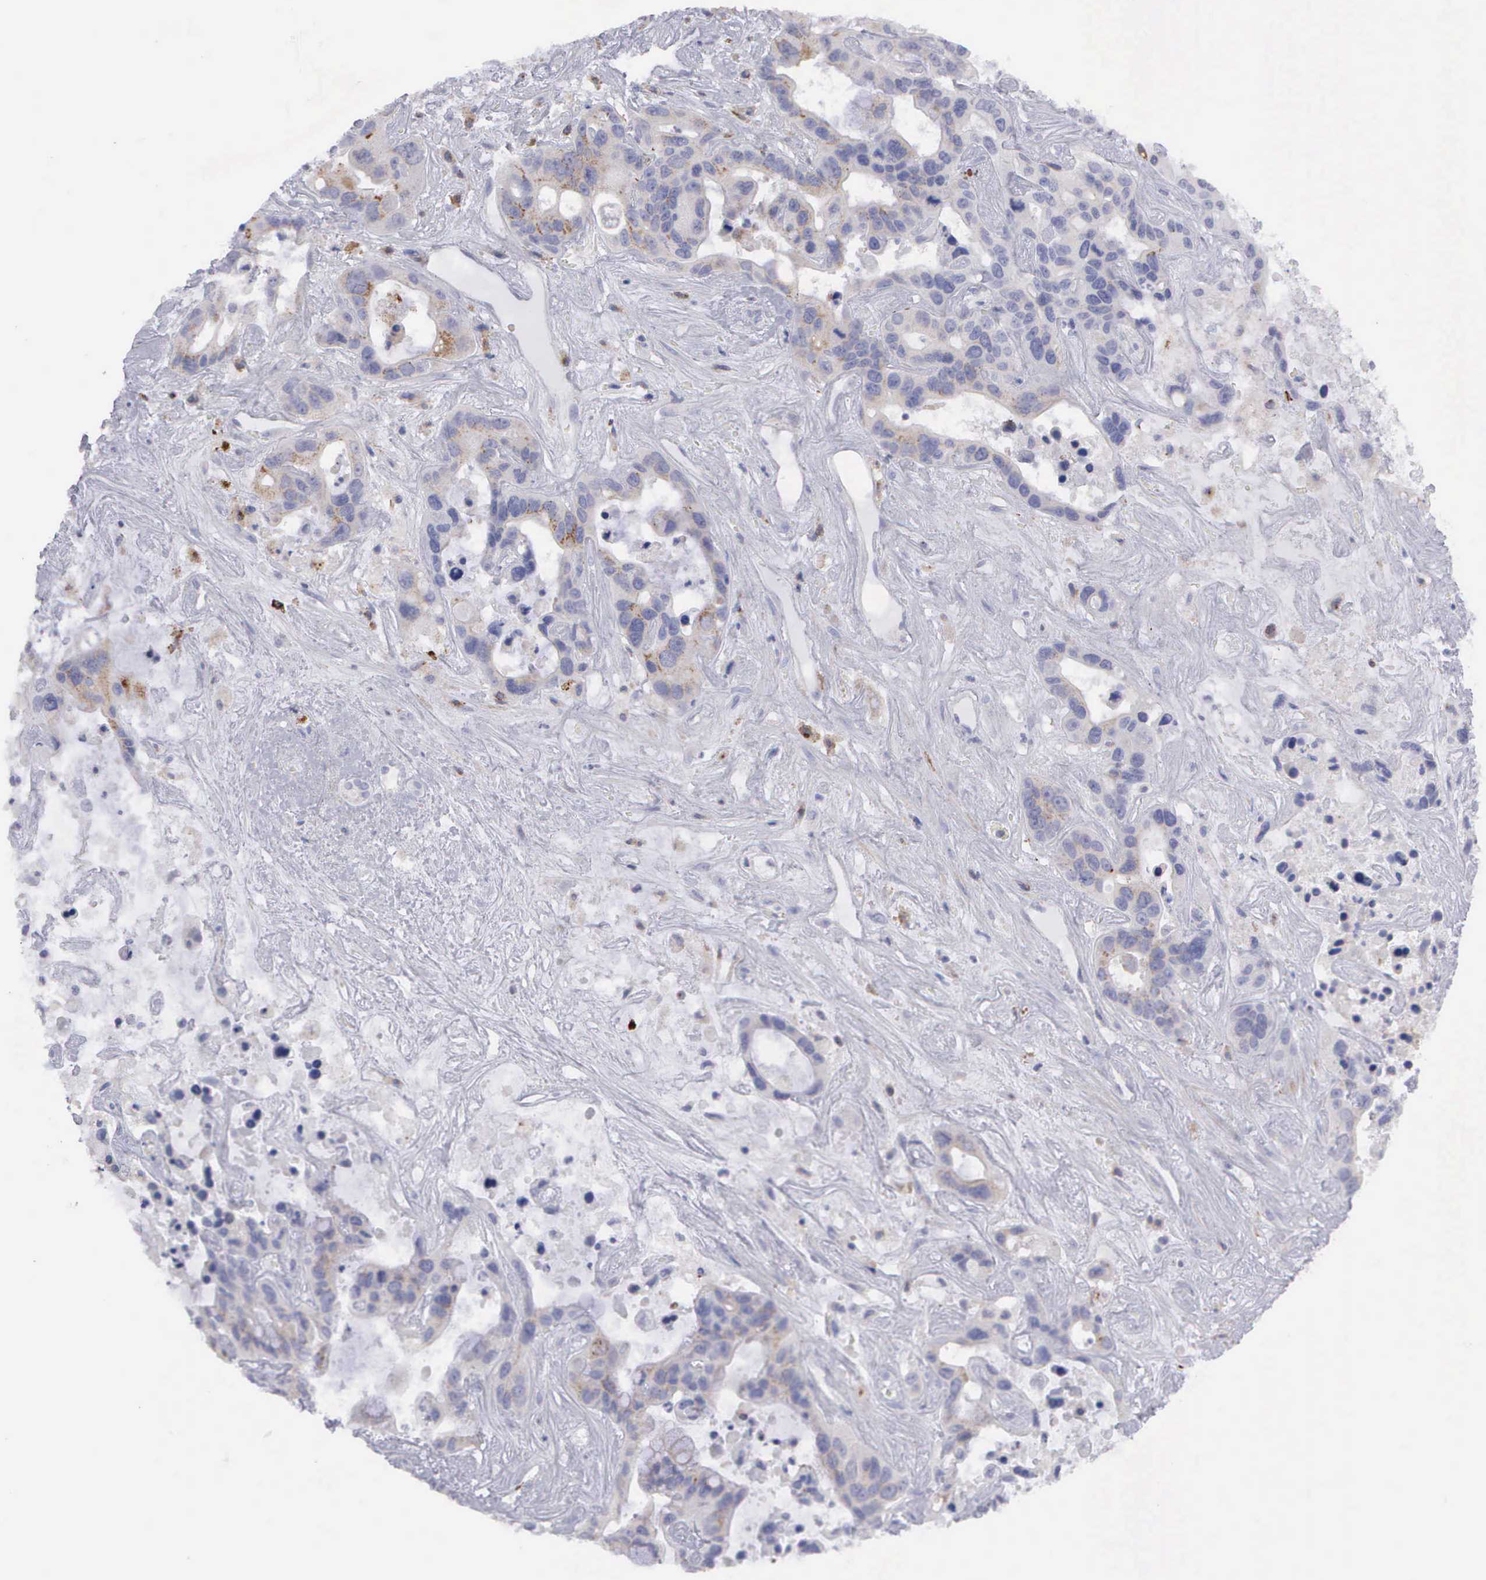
{"staining": {"intensity": "weak", "quantity": "<25%", "location": "cytoplasmic/membranous"}, "tissue": "liver cancer", "cell_type": "Tumor cells", "image_type": "cancer", "snomed": [{"axis": "morphology", "description": "Cholangiocarcinoma"}, {"axis": "topography", "description": "Liver"}], "caption": "Tumor cells are negative for brown protein staining in liver cancer. Brightfield microscopy of immunohistochemistry stained with DAB (3,3'-diaminobenzidine) (brown) and hematoxylin (blue), captured at high magnification.", "gene": "TYRP1", "patient": {"sex": "female", "age": 65}}